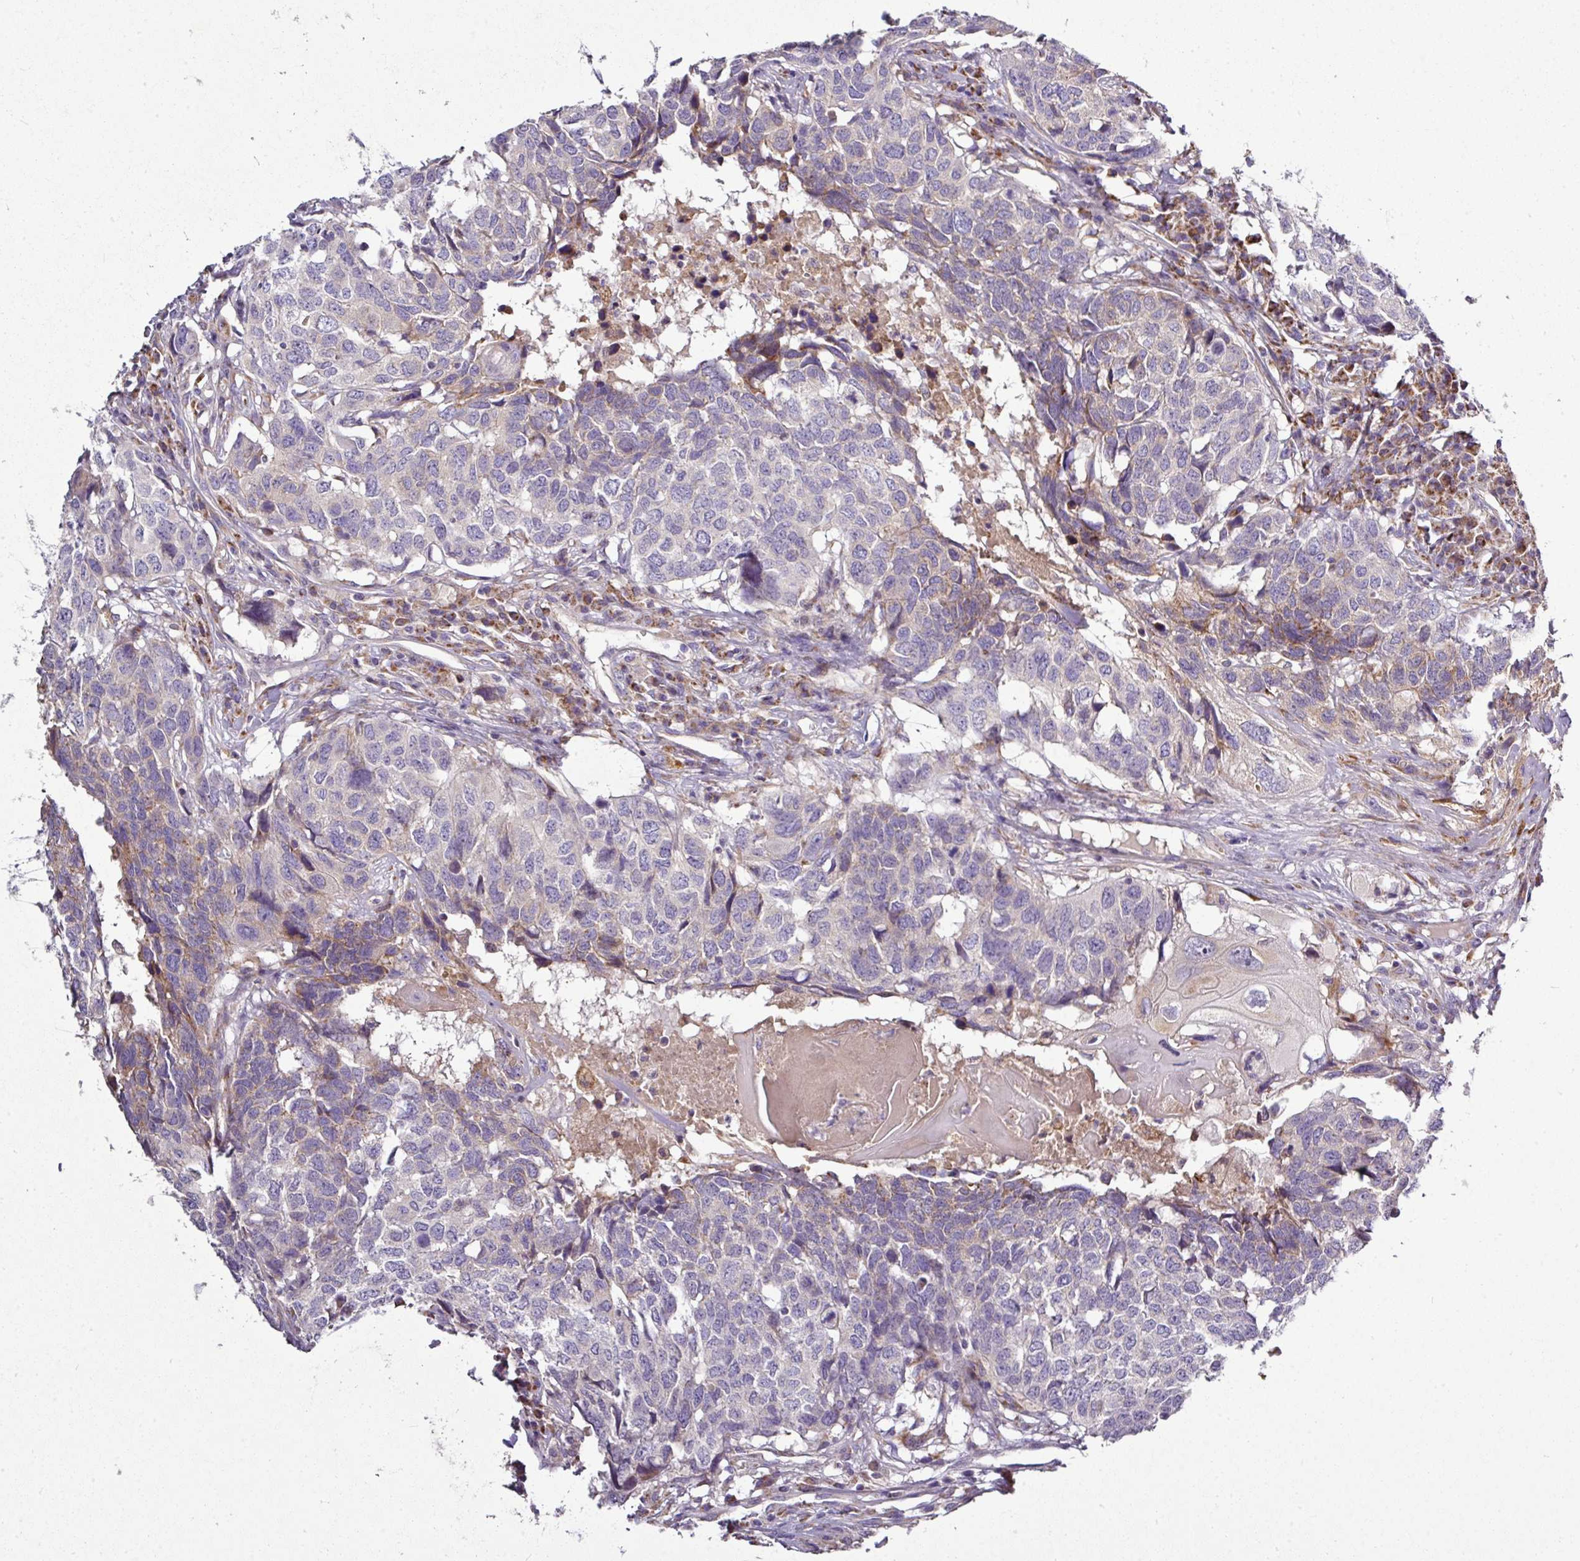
{"staining": {"intensity": "weak", "quantity": "<25%", "location": "cytoplasmic/membranous"}, "tissue": "head and neck cancer", "cell_type": "Tumor cells", "image_type": "cancer", "snomed": [{"axis": "morphology", "description": "Squamous cell carcinoma, NOS"}, {"axis": "topography", "description": "Head-Neck"}], "caption": "This is a histopathology image of immunohistochemistry (IHC) staining of head and neck cancer, which shows no positivity in tumor cells.", "gene": "GAN", "patient": {"sex": "male", "age": 66}}